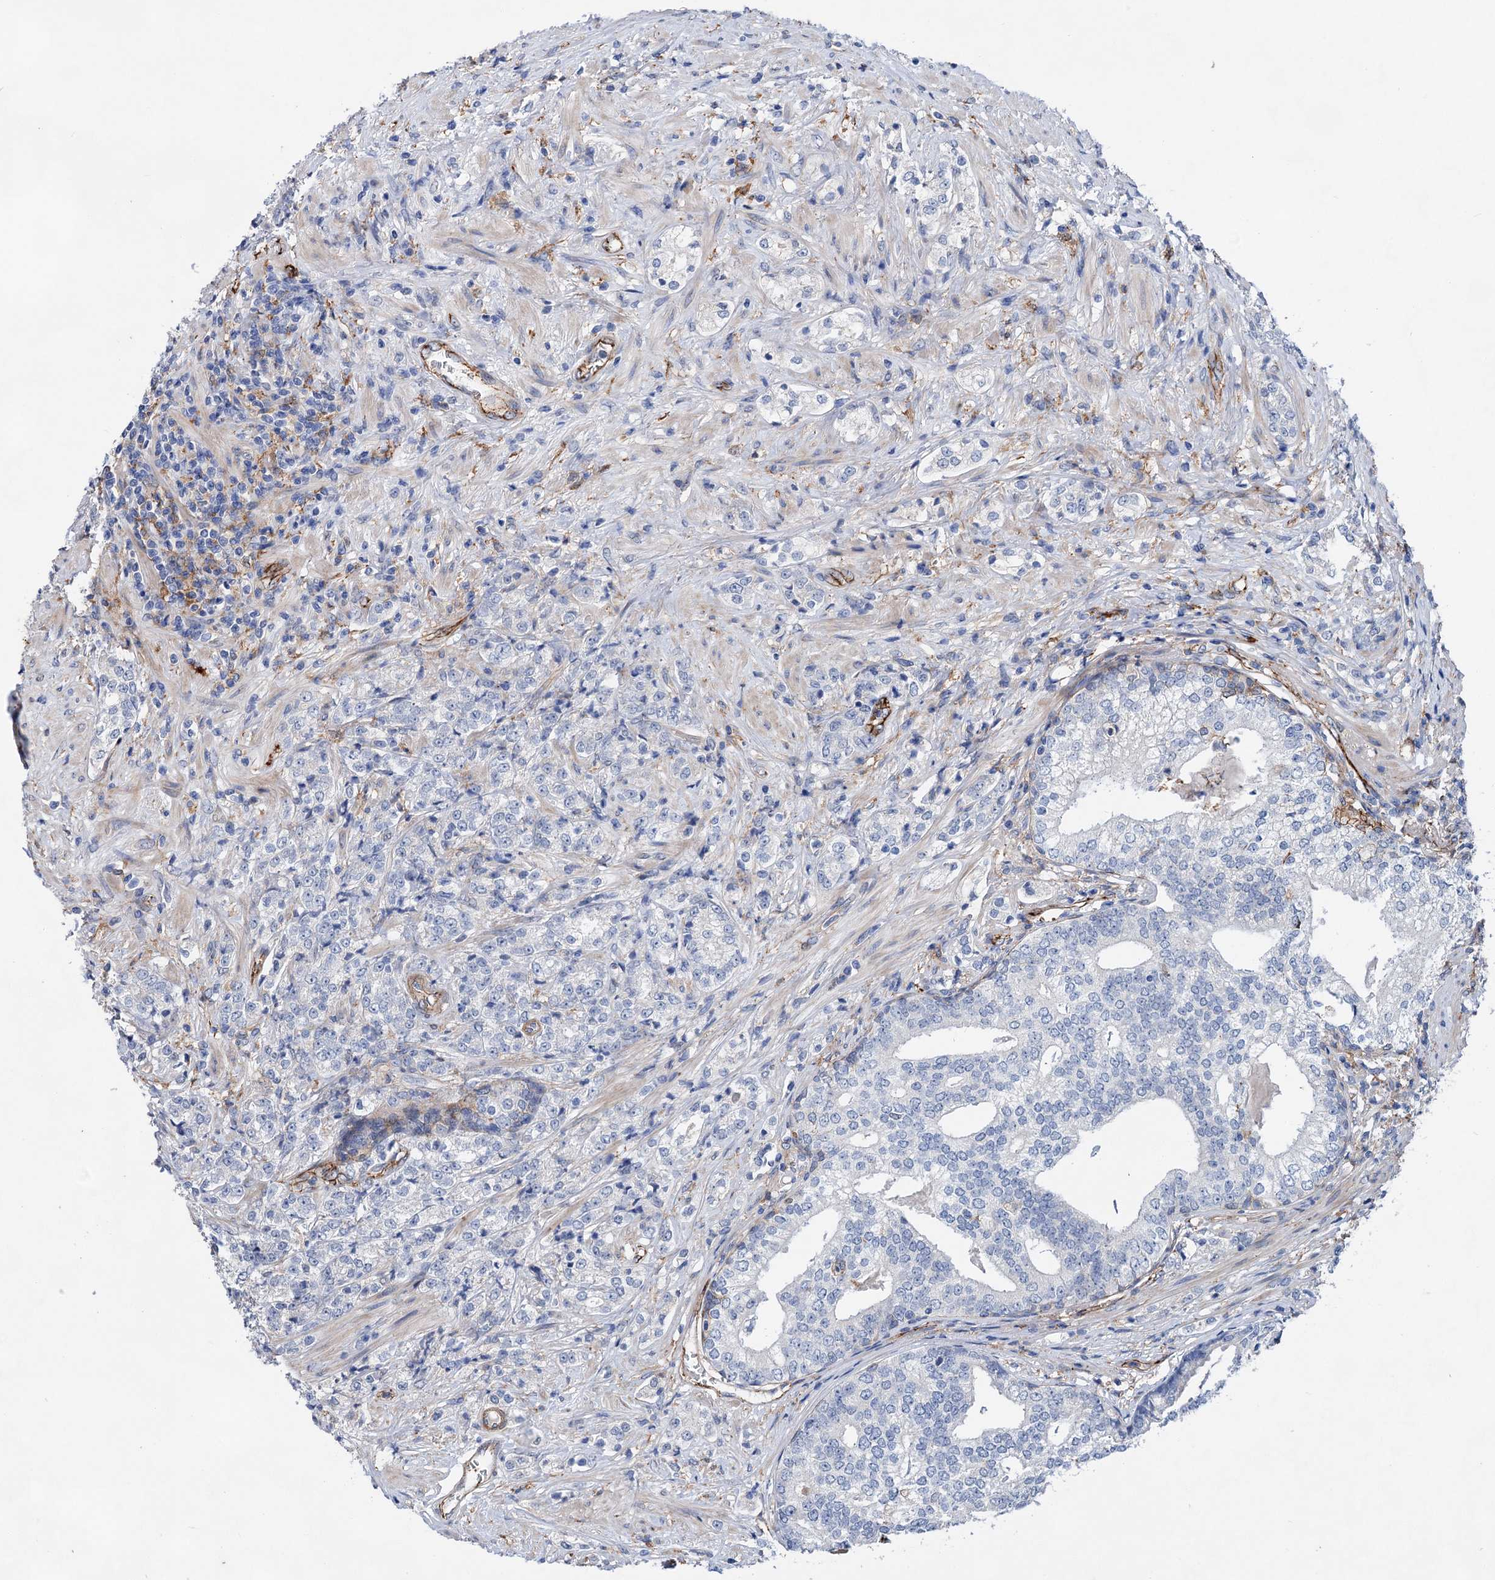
{"staining": {"intensity": "negative", "quantity": "none", "location": "none"}, "tissue": "prostate cancer", "cell_type": "Tumor cells", "image_type": "cancer", "snomed": [{"axis": "morphology", "description": "Adenocarcinoma, High grade"}, {"axis": "topography", "description": "Prostate"}], "caption": "Histopathology image shows no significant protein staining in tumor cells of adenocarcinoma (high-grade) (prostate). (IHC, brightfield microscopy, high magnification).", "gene": "TMTC3", "patient": {"sex": "male", "age": 69}}